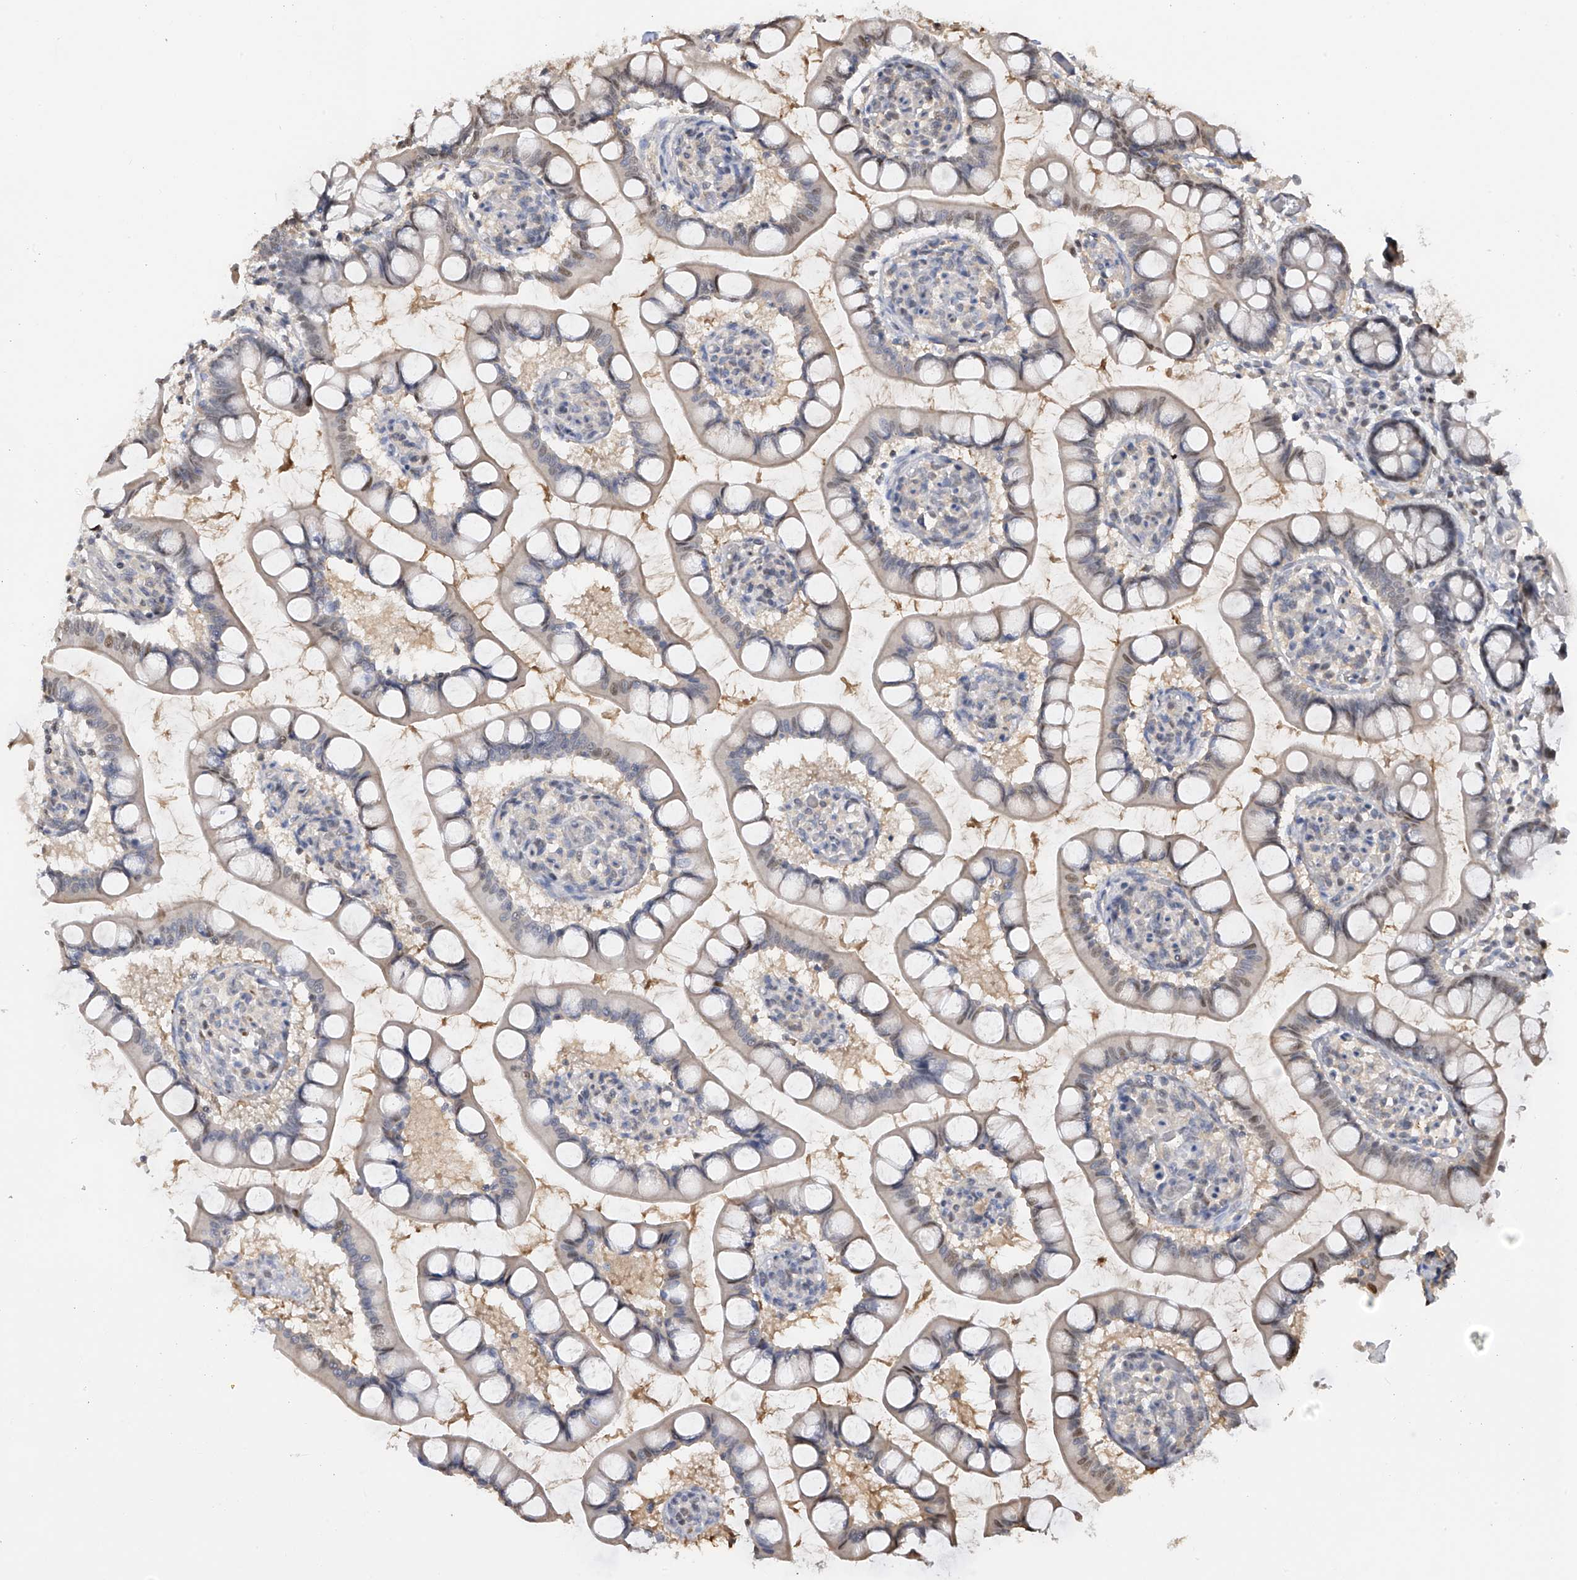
{"staining": {"intensity": "moderate", "quantity": "<25%", "location": "cytoplasmic/membranous,nuclear"}, "tissue": "small intestine", "cell_type": "Glandular cells", "image_type": "normal", "snomed": [{"axis": "morphology", "description": "Normal tissue, NOS"}, {"axis": "topography", "description": "Small intestine"}], "caption": "IHC of benign small intestine displays low levels of moderate cytoplasmic/membranous,nuclear expression in about <25% of glandular cells.", "gene": "PMM1", "patient": {"sex": "male", "age": 52}}